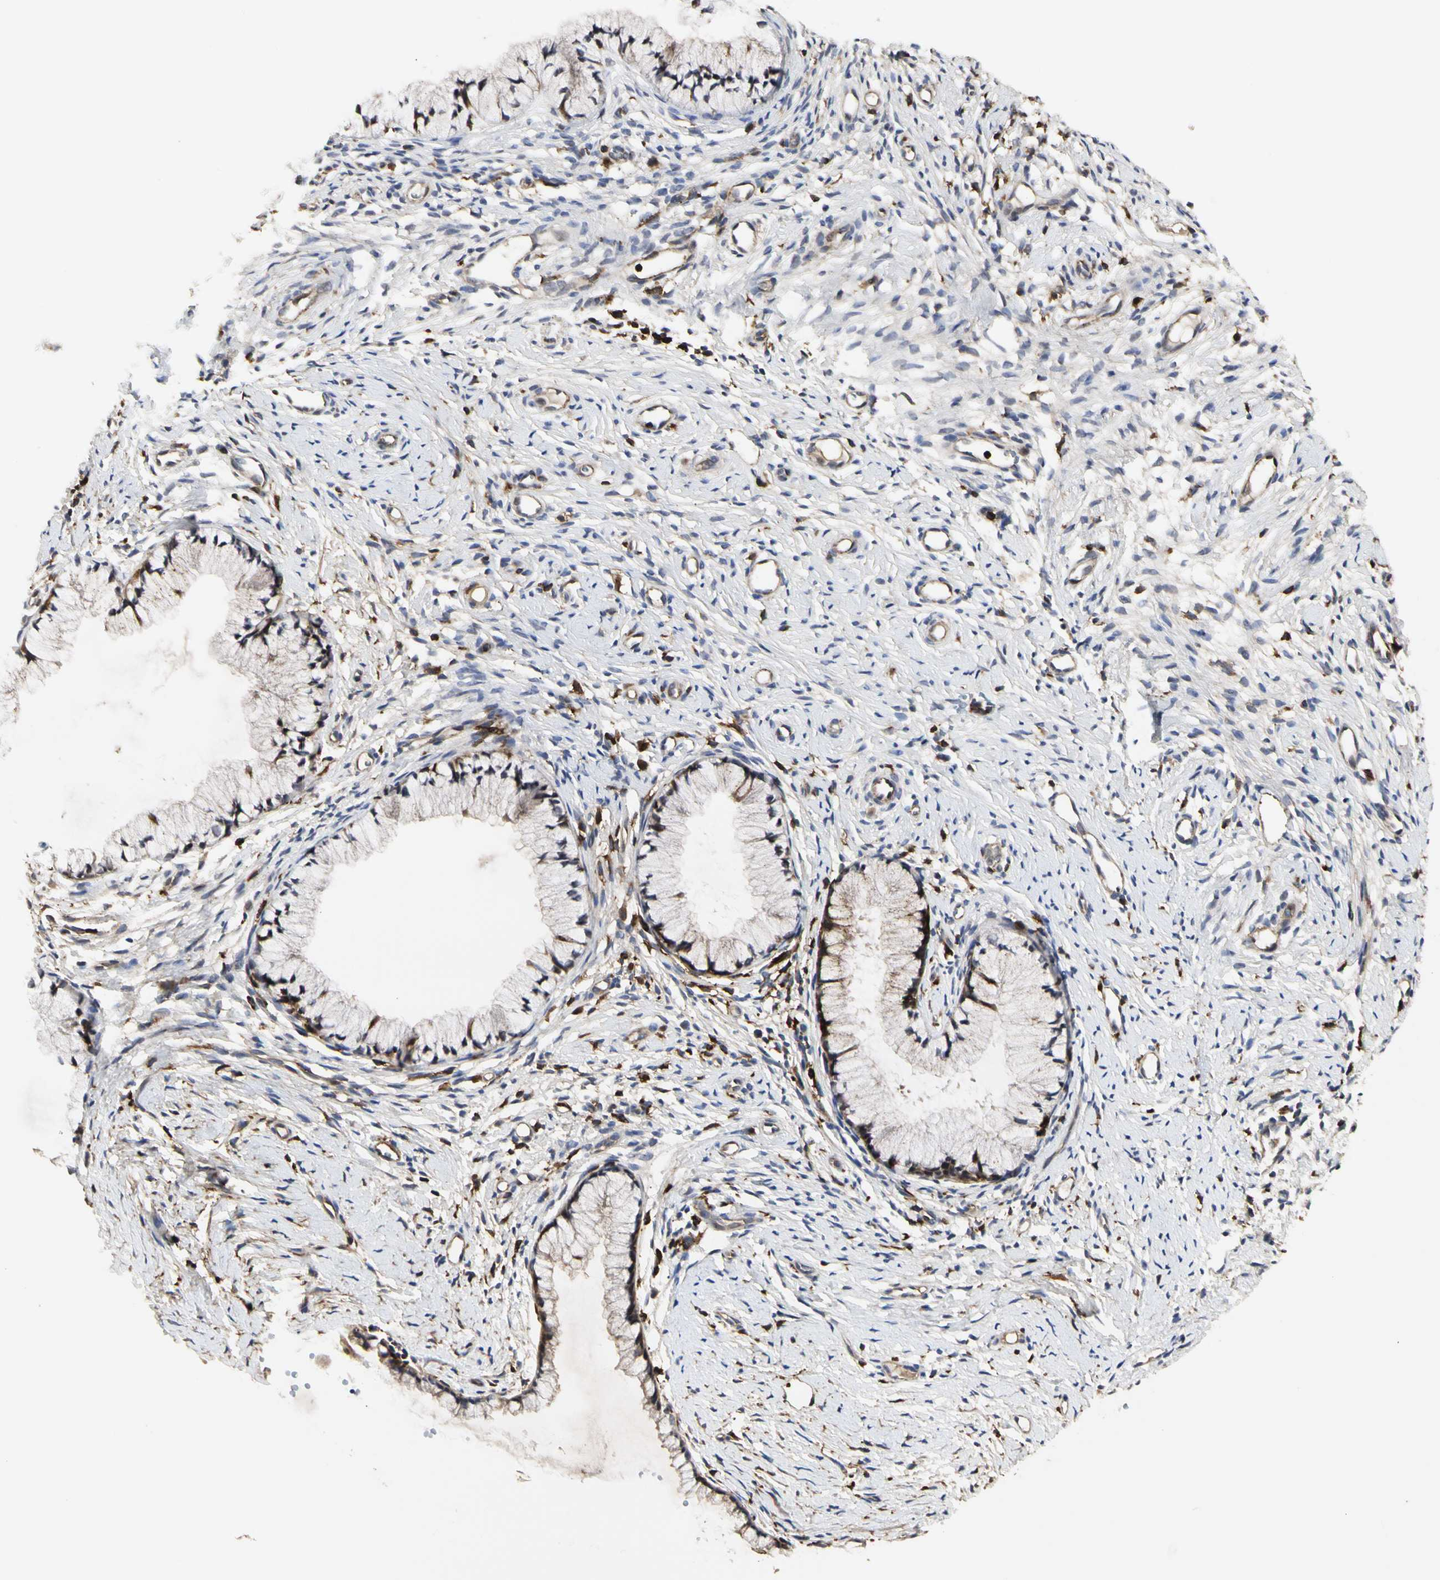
{"staining": {"intensity": "moderate", "quantity": "<25%", "location": "nuclear"}, "tissue": "cervix", "cell_type": "Glandular cells", "image_type": "normal", "snomed": [{"axis": "morphology", "description": "Normal tissue, NOS"}, {"axis": "topography", "description": "Cervix"}], "caption": "Moderate nuclear protein staining is identified in about <25% of glandular cells in cervix.", "gene": "NAPG", "patient": {"sex": "female", "age": 82}}